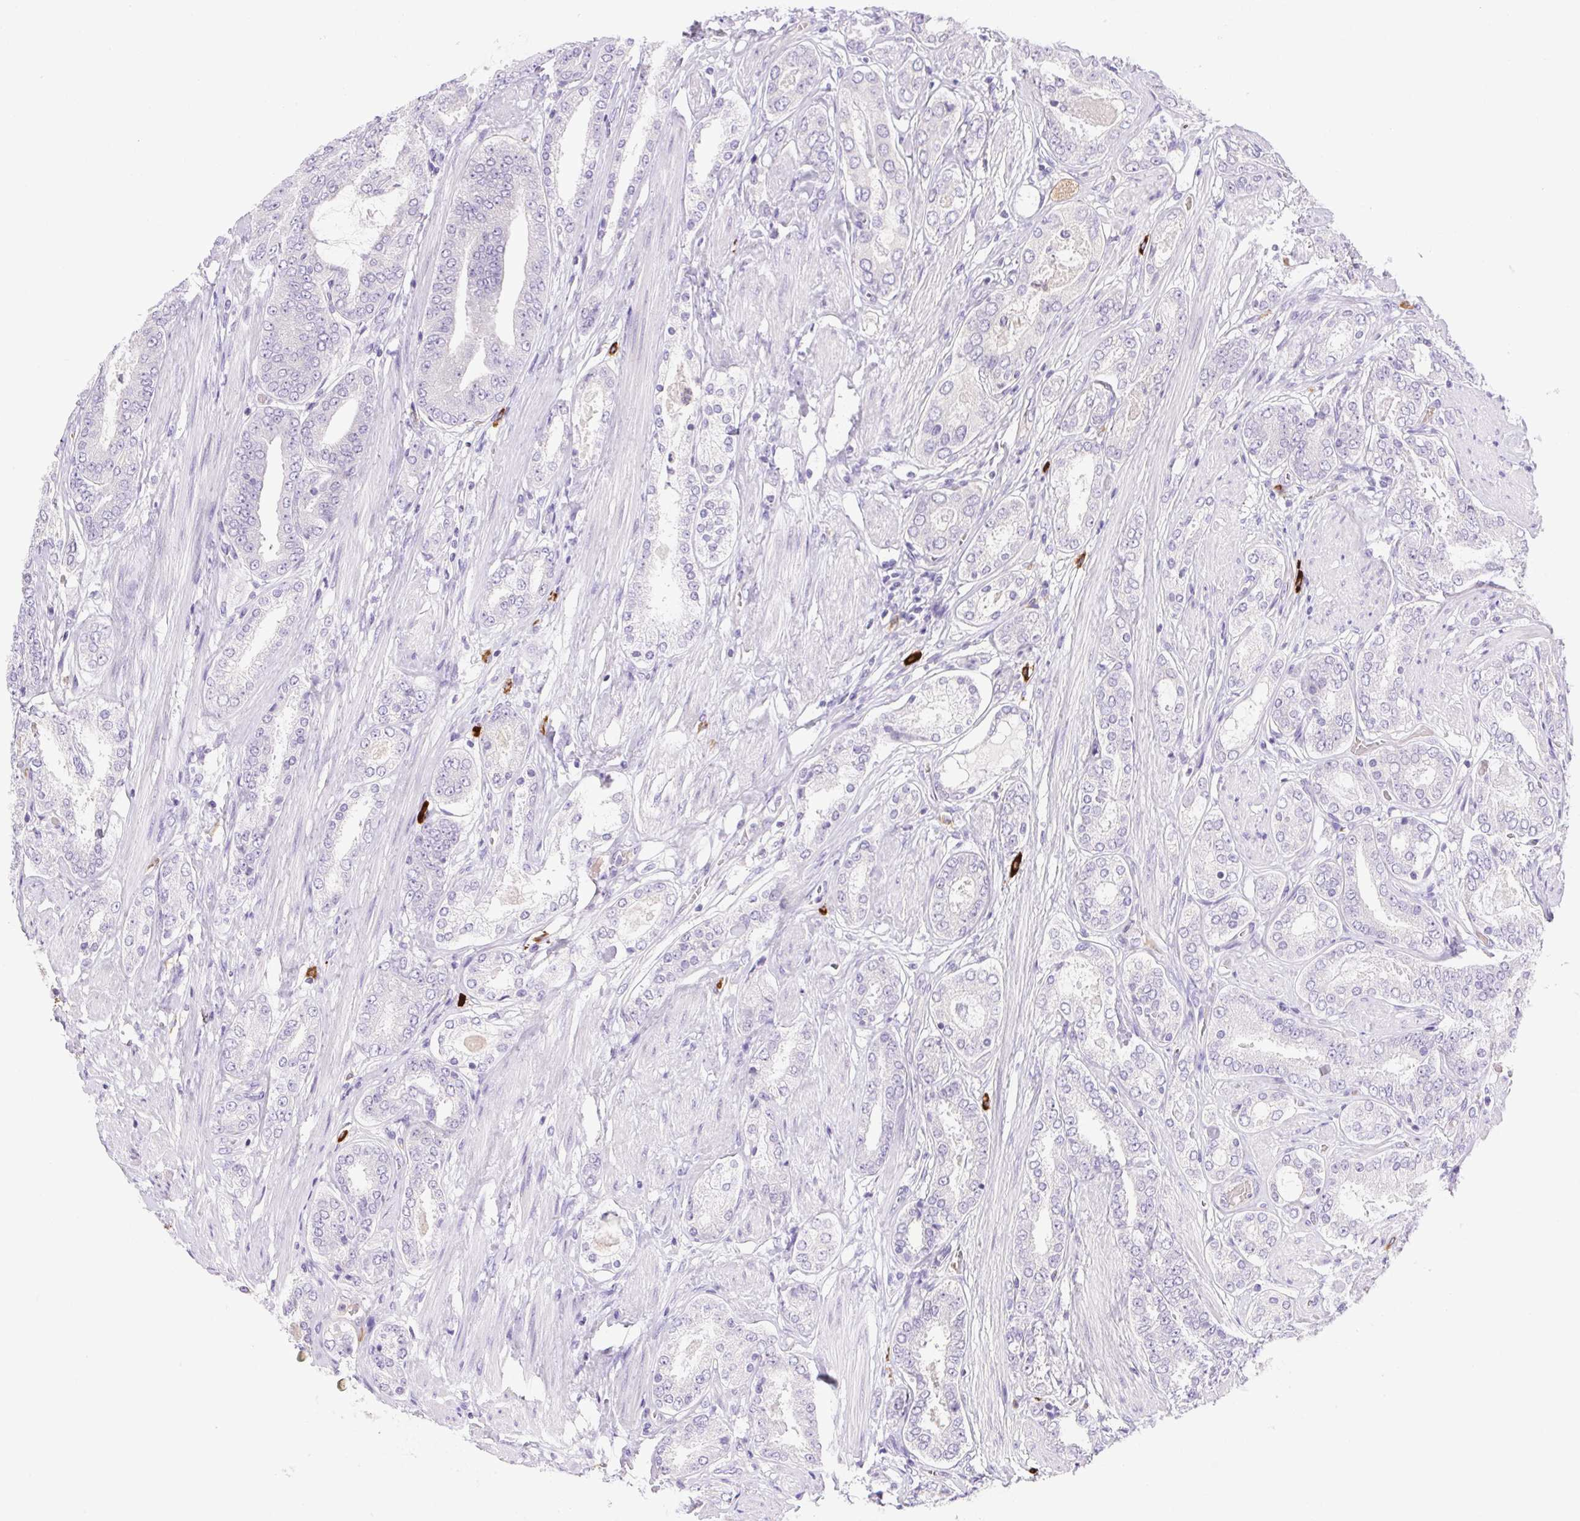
{"staining": {"intensity": "negative", "quantity": "none", "location": "none"}, "tissue": "prostate cancer", "cell_type": "Tumor cells", "image_type": "cancer", "snomed": [{"axis": "morphology", "description": "Adenocarcinoma, High grade"}, {"axis": "topography", "description": "Prostate"}], "caption": "Human prostate cancer stained for a protein using immunohistochemistry (IHC) demonstrates no expression in tumor cells.", "gene": "FAM177B", "patient": {"sex": "male", "age": 63}}